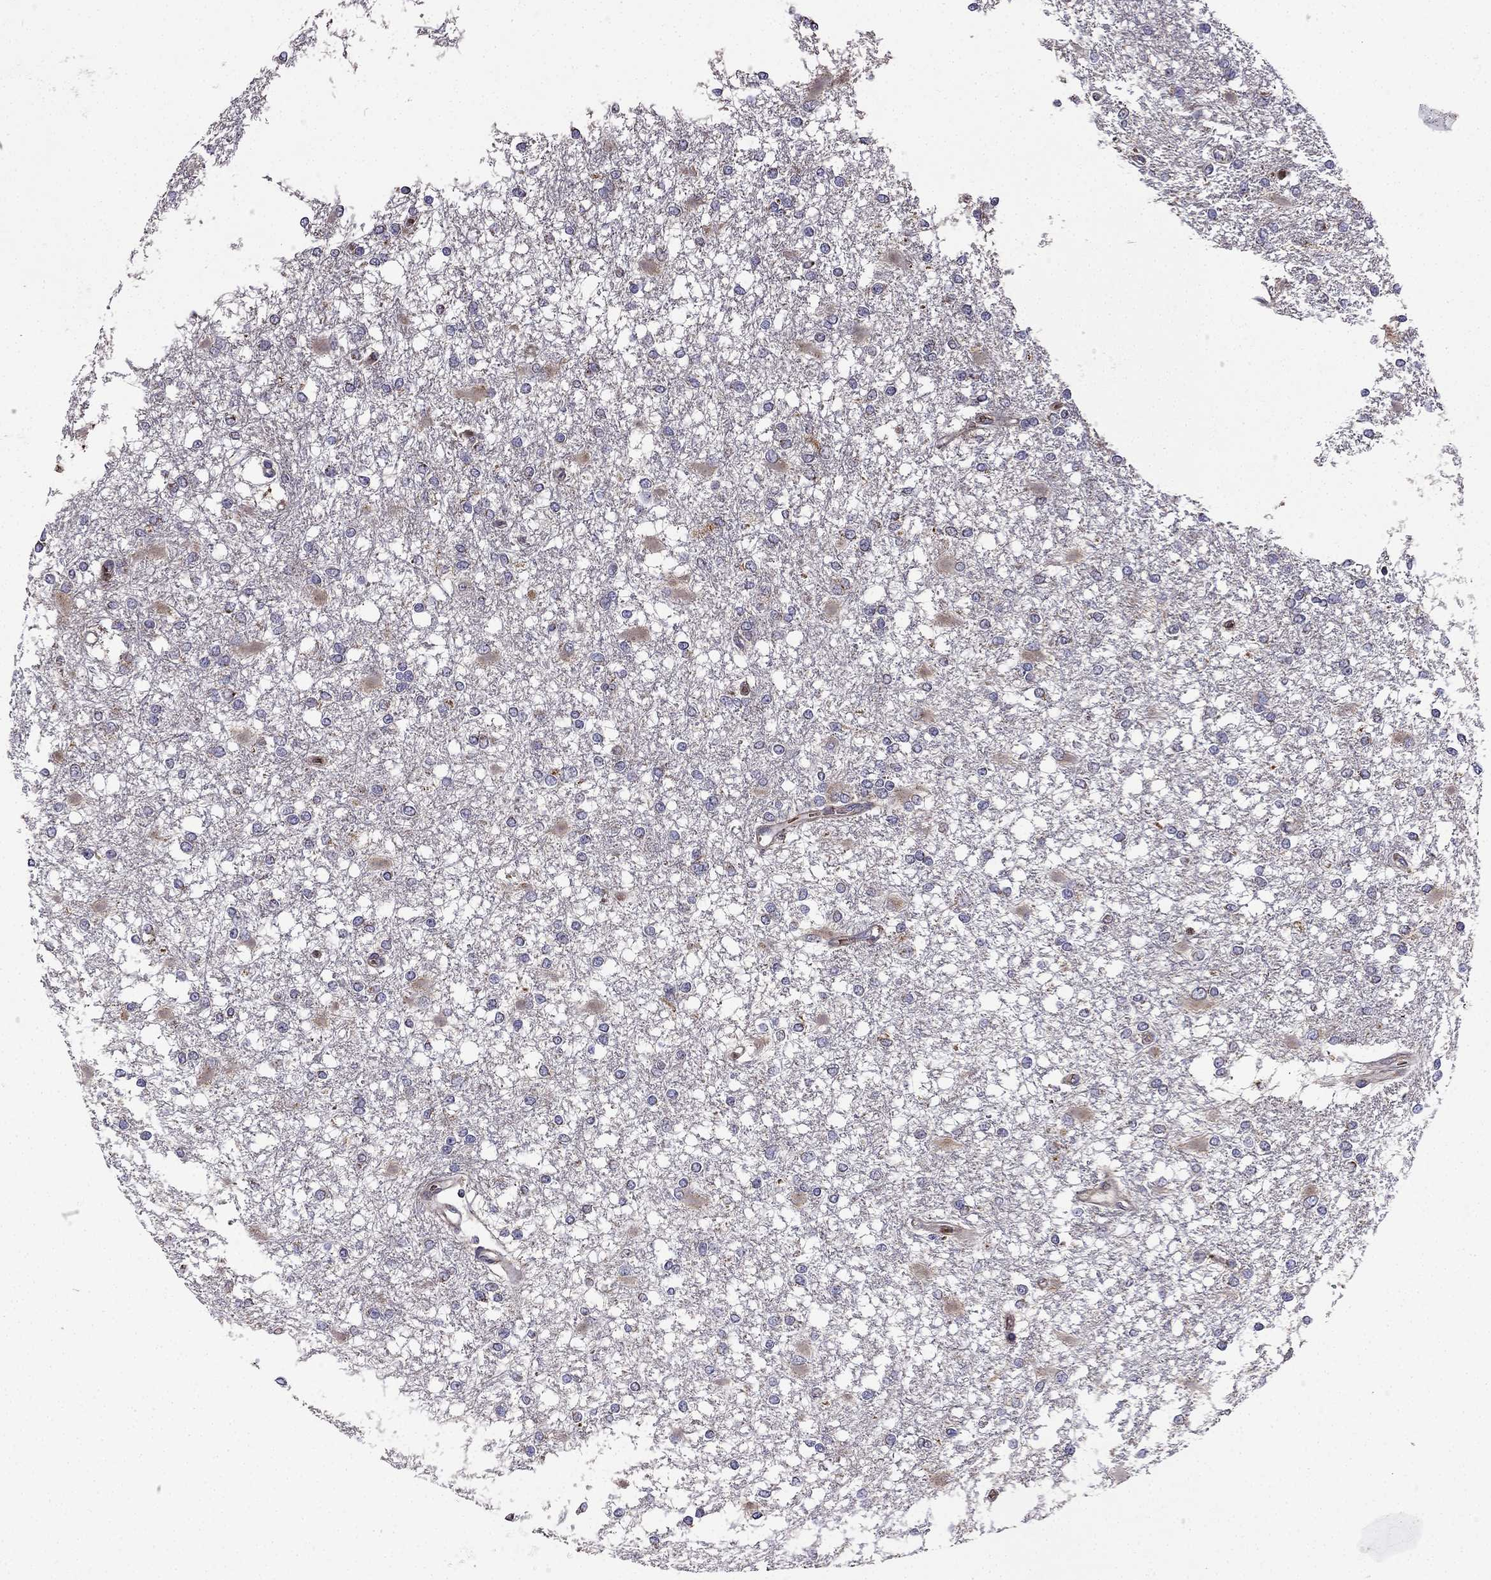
{"staining": {"intensity": "negative", "quantity": "none", "location": "none"}, "tissue": "glioma", "cell_type": "Tumor cells", "image_type": "cancer", "snomed": [{"axis": "morphology", "description": "Glioma, malignant, High grade"}, {"axis": "topography", "description": "Cerebral cortex"}], "caption": "IHC micrograph of neoplastic tissue: glioma stained with DAB (3,3'-diaminobenzidine) demonstrates no significant protein expression in tumor cells.", "gene": "B4GALT7", "patient": {"sex": "male", "age": 79}}